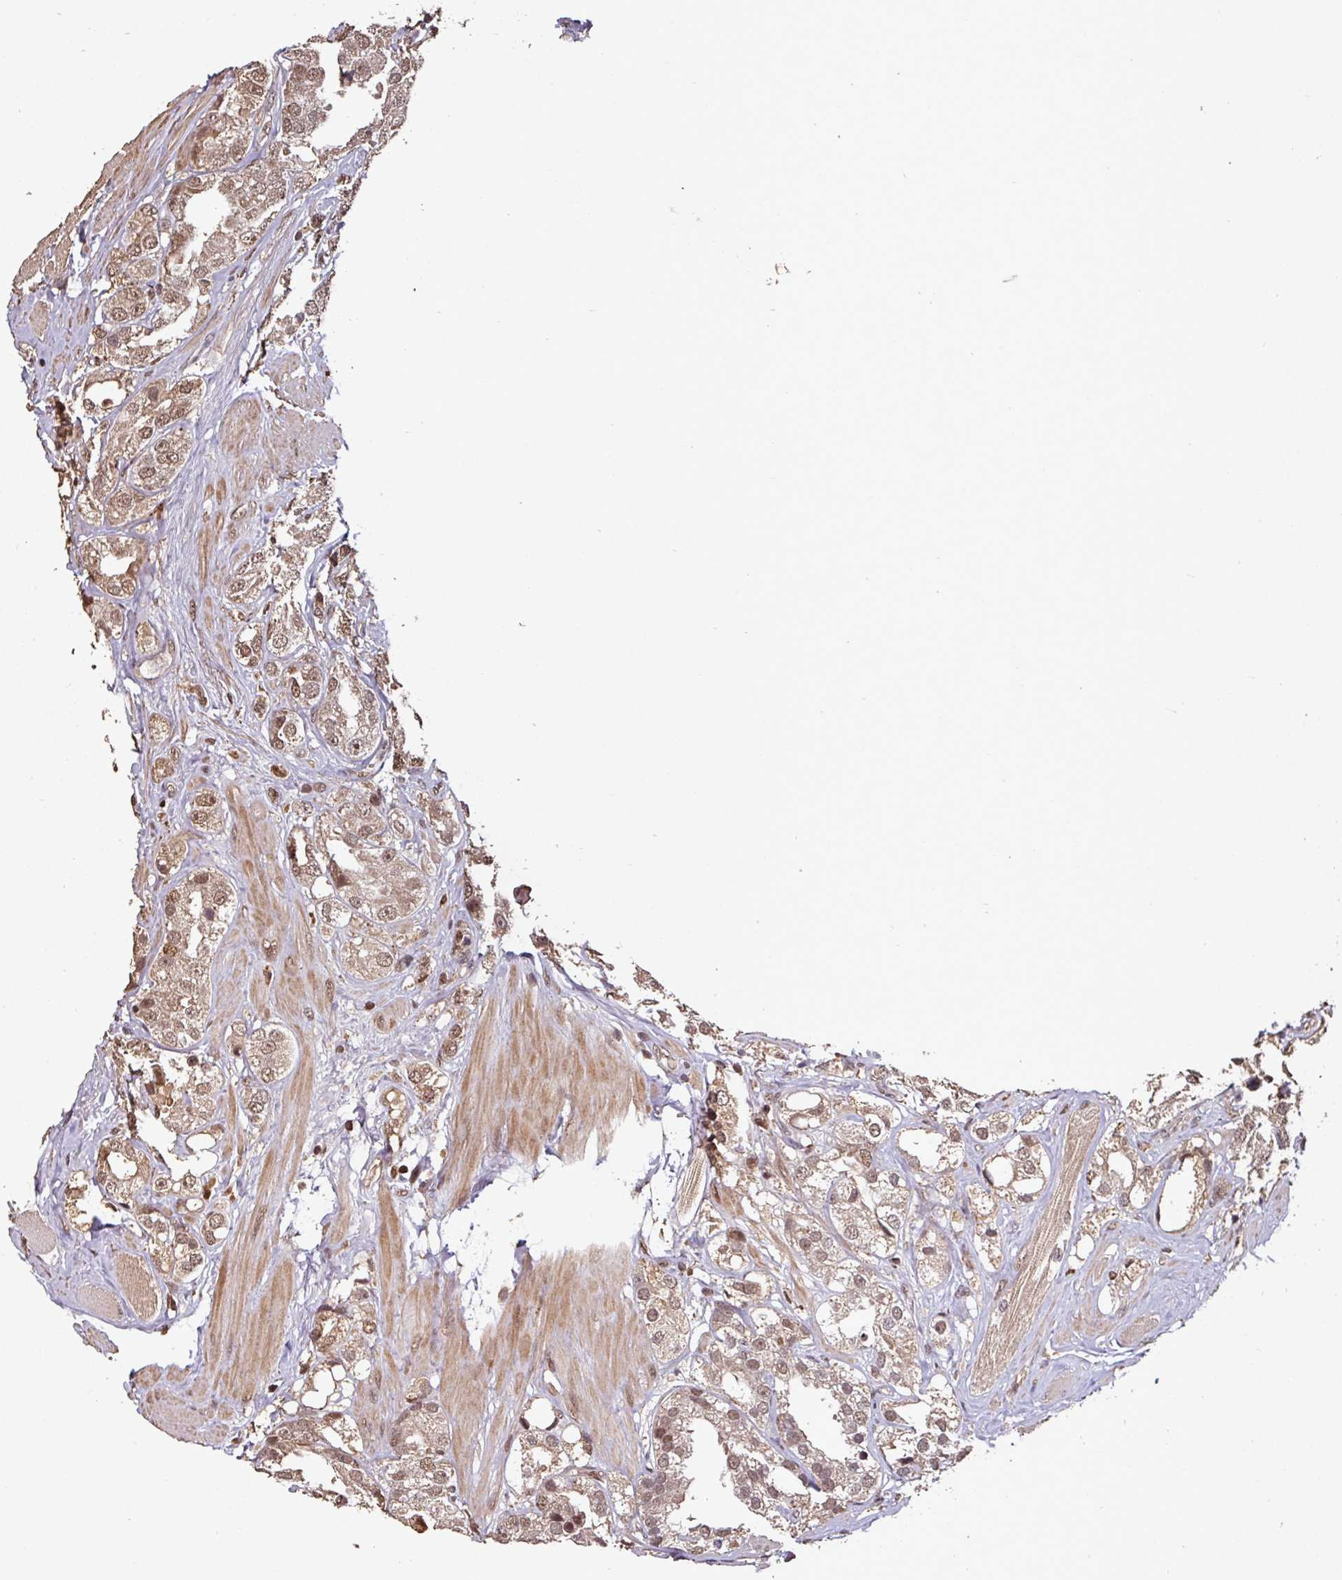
{"staining": {"intensity": "moderate", "quantity": ">75%", "location": "cytoplasmic/membranous,nuclear"}, "tissue": "prostate cancer", "cell_type": "Tumor cells", "image_type": "cancer", "snomed": [{"axis": "morphology", "description": "Adenocarcinoma, NOS"}, {"axis": "topography", "description": "Prostate"}], "caption": "This histopathology image demonstrates IHC staining of human prostate cancer, with medium moderate cytoplasmic/membranous and nuclear expression in approximately >75% of tumor cells.", "gene": "POLD1", "patient": {"sex": "male", "age": 79}}